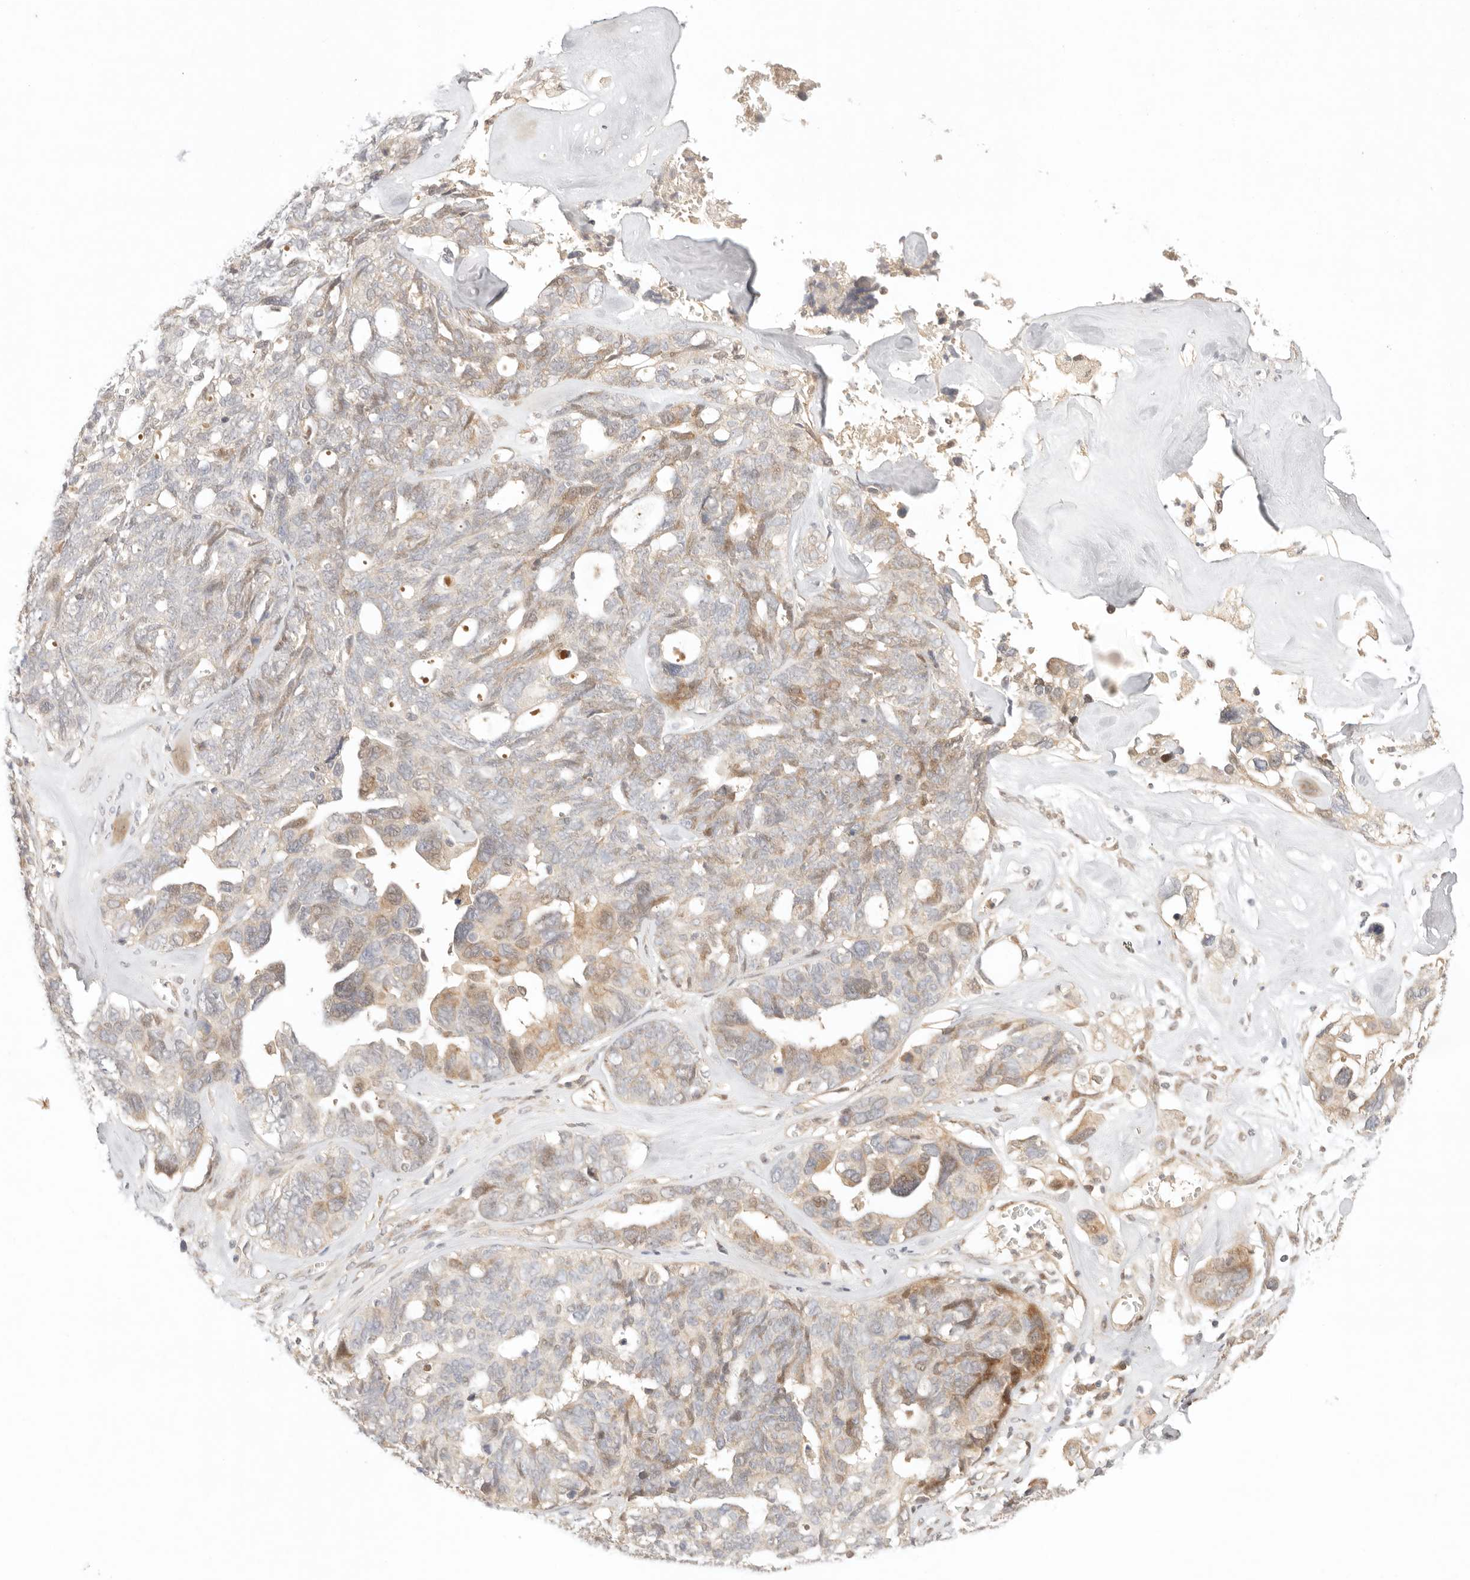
{"staining": {"intensity": "moderate", "quantity": "25%-75%", "location": "cytoplasmic/membranous,nuclear"}, "tissue": "ovarian cancer", "cell_type": "Tumor cells", "image_type": "cancer", "snomed": [{"axis": "morphology", "description": "Cystadenocarcinoma, serous, NOS"}, {"axis": "topography", "description": "Ovary"}], "caption": "Immunohistochemical staining of human ovarian cancer shows medium levels of moderate cytoplasmic/membranous and nuclear expression in approximately 25%-75% of tumor cells.", "gene": "PHLDA3", "patient": {"sex": "female", "age": 79}}